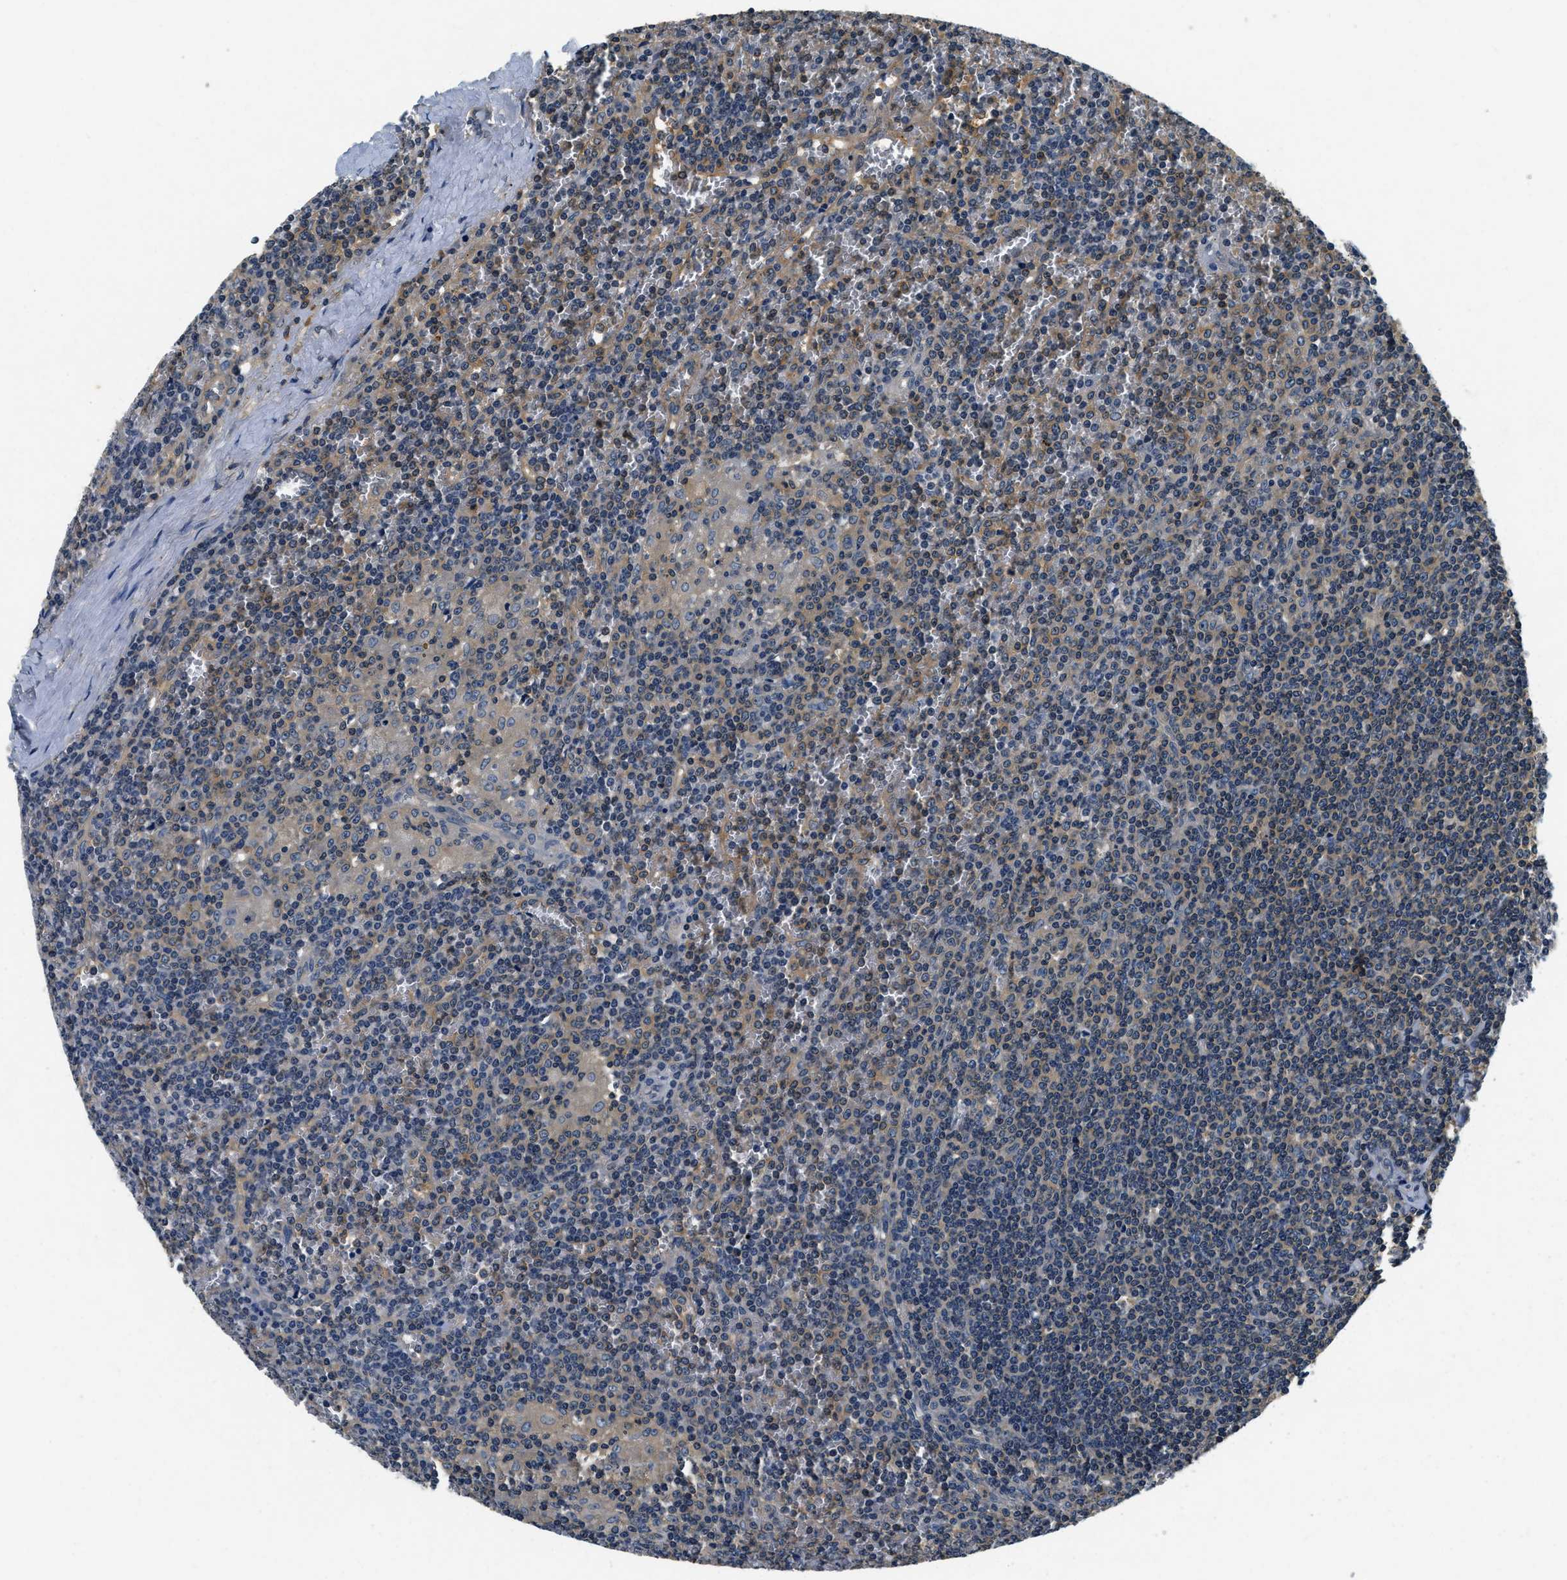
{"staining": {"intensity": "weak", "quantity": "25%-75%", "location": "cytoplasmic/membranous"}, "tissue": "lymphoma", "cell_type": "Tumor cells", "image_type": "cancer", "snomed": [{"axis": "morphology", "description": "Malignant lymphoma, non-Hodgkin's type, Low grade"}, {"axis": "topography", "description": "Spleen"}], "caption": "Low-grade malignant lymphoma, non-Hodgkin's type tissue displays weak cytoplasmic/membranous expression in approximately 25%-75% of tumor cells", "gene": "RESF1", "patient": {"sex": "female", "age": 19}}